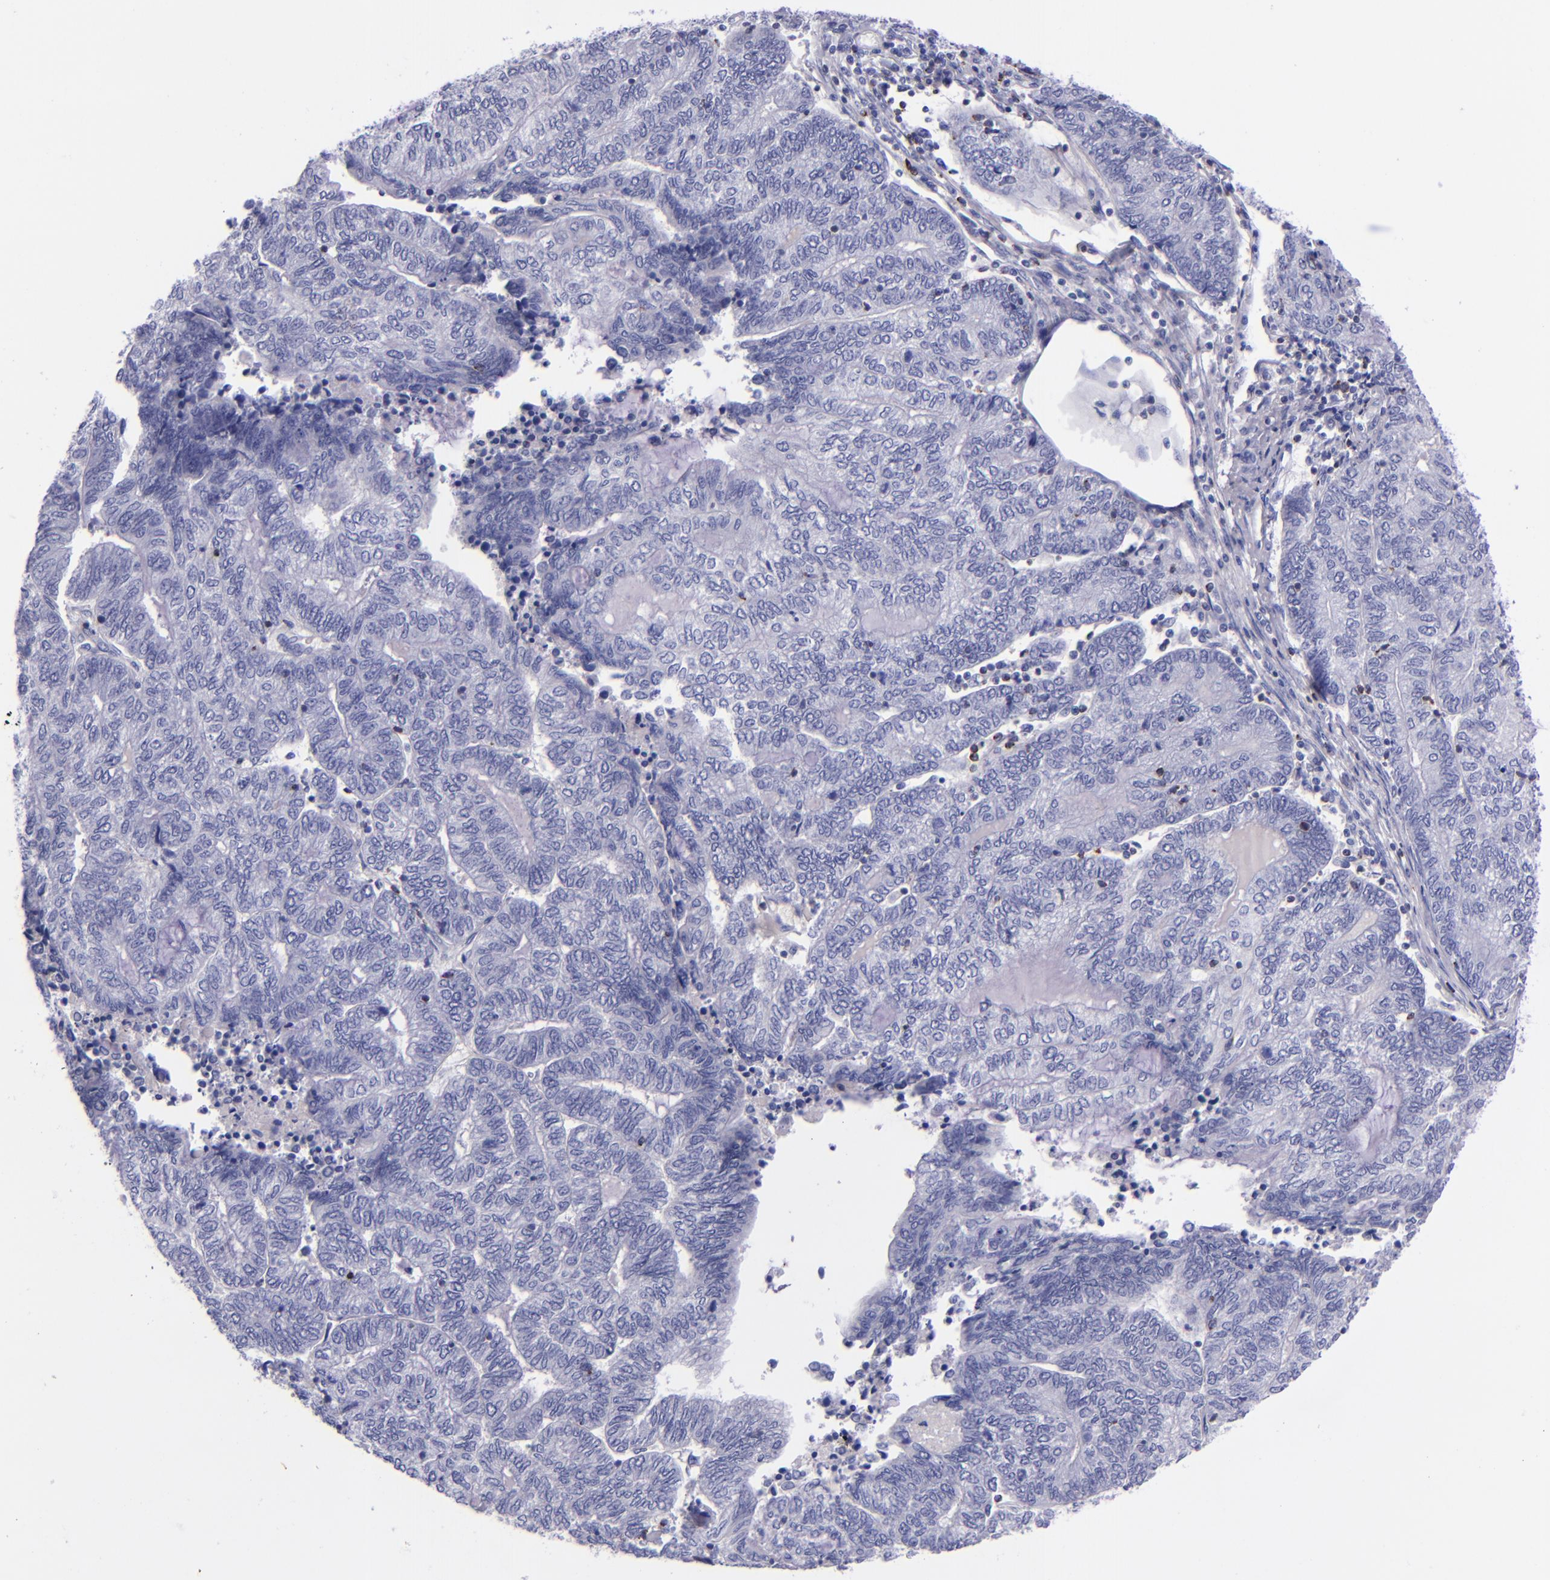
{"staining": {"intensity": "negative", "quantity": "none", "location": "none"}, "tissue": "endometrial cancer", "cell_type": "Tumor cells", "image_type": "cancer", "snomed": [{"axis": "morphology", "description": "Adenocarcinoma, NOS"}, {"axis": "topography", "description": "Uterus"}, {"axis": "topography", "description": "Endometrium"}], "caption": "DAB immunohistochemical staining of human adenocarcinoma (endometrial) reveals no significant expression in tumor cells. (Brightfield microscopy of DAB (3,3'-diaminobenzidine) immunohistochemistry at high magnification).", "gene": "LAG3", "patient": {"sex": "female", "age": 70}}